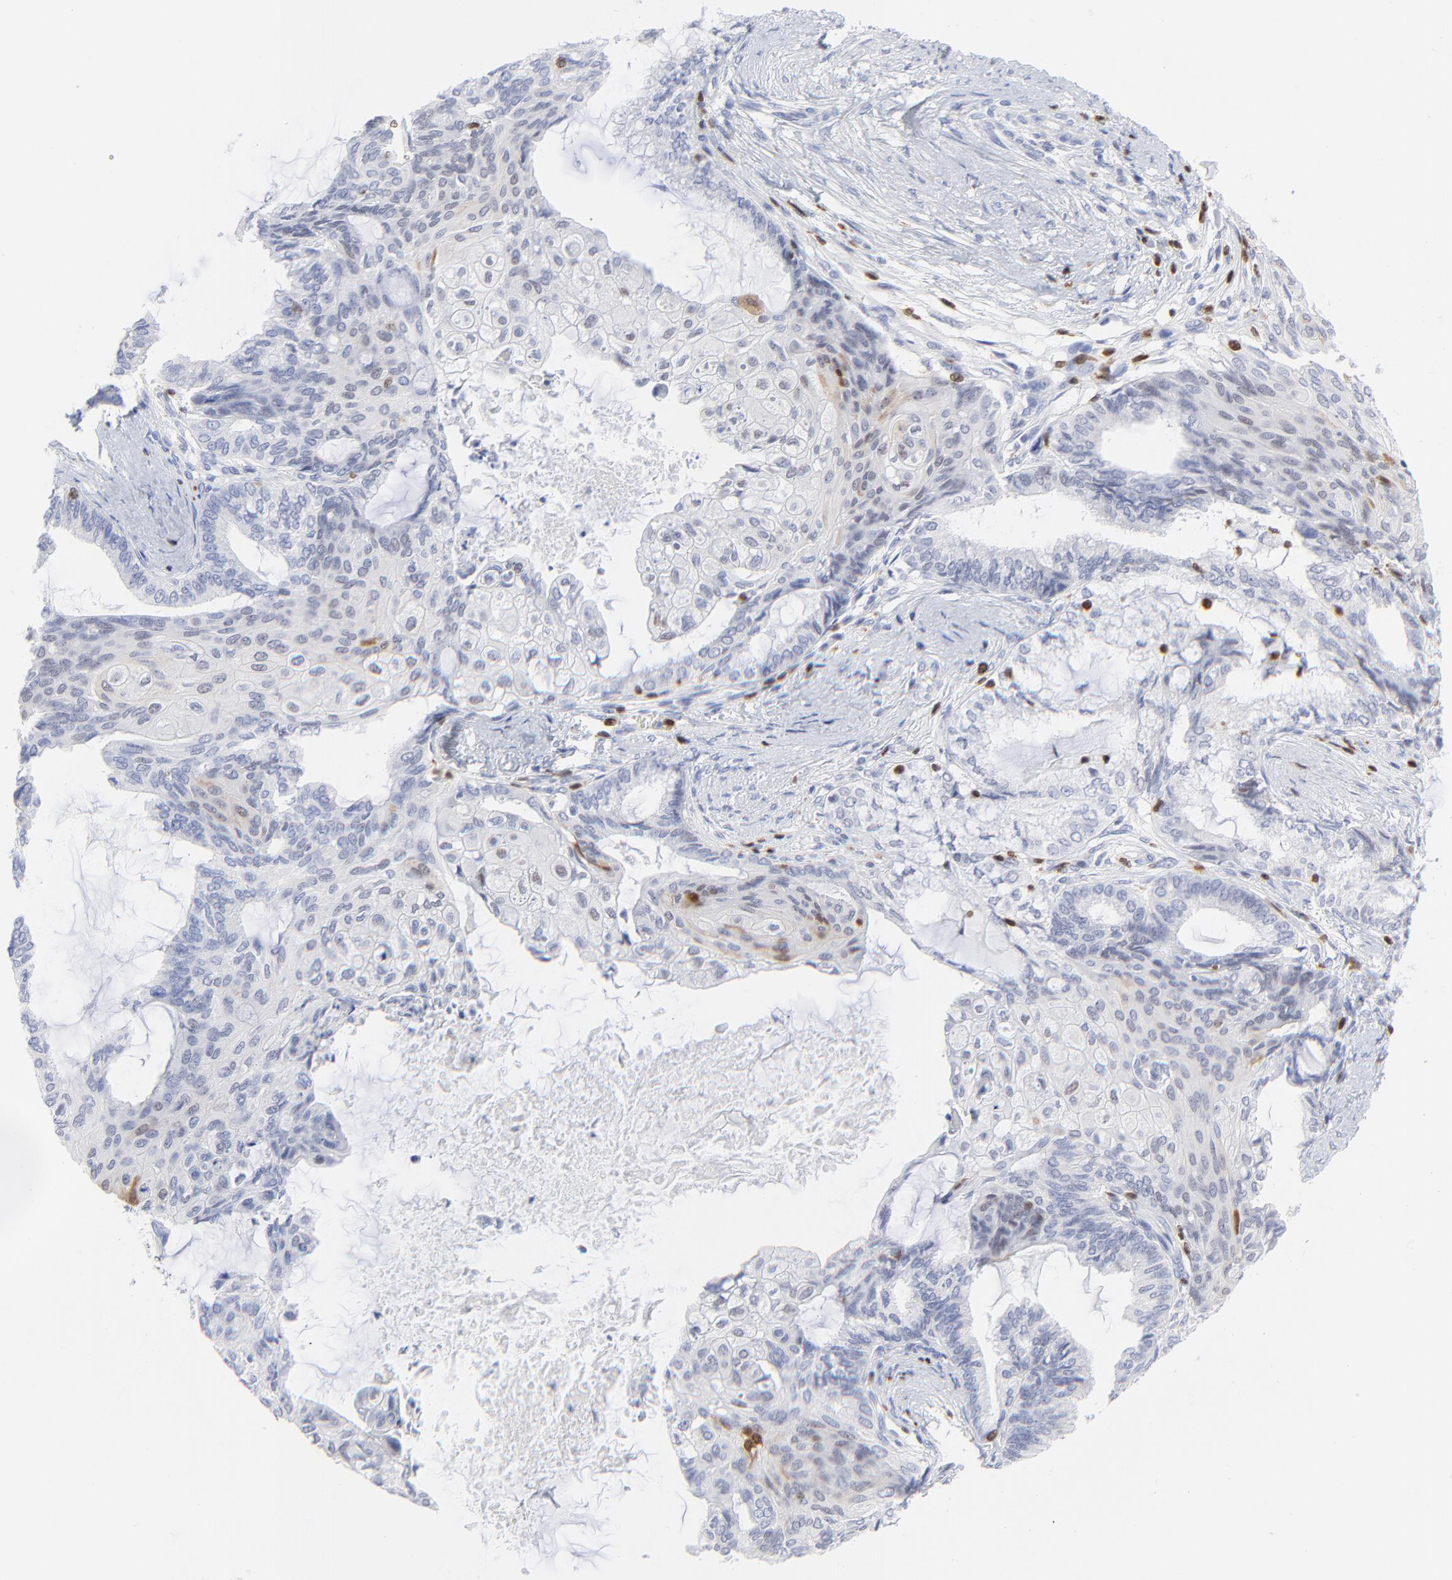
{"staining": {"intensity": "negative", "quantity": "none", "location": "none"}, "tissue": "endometrial cancer", "cell_type": "Tumor cells", "image_type": "cancer", "snomed": [{"axis": "morphology", "description": "Adenocarcinoma, NOS"}, {"axis": "topography", "description": "Endometrium"}], "caption": "This histopathology image is of endometrial cancer stained with immunohistochemistry to label a protein in brown with the nuclei are counter-stained blue. There is no positivity in tumor cells.", "gene": "ZAP70", "patient": {"sex": "female", "age": 79}}